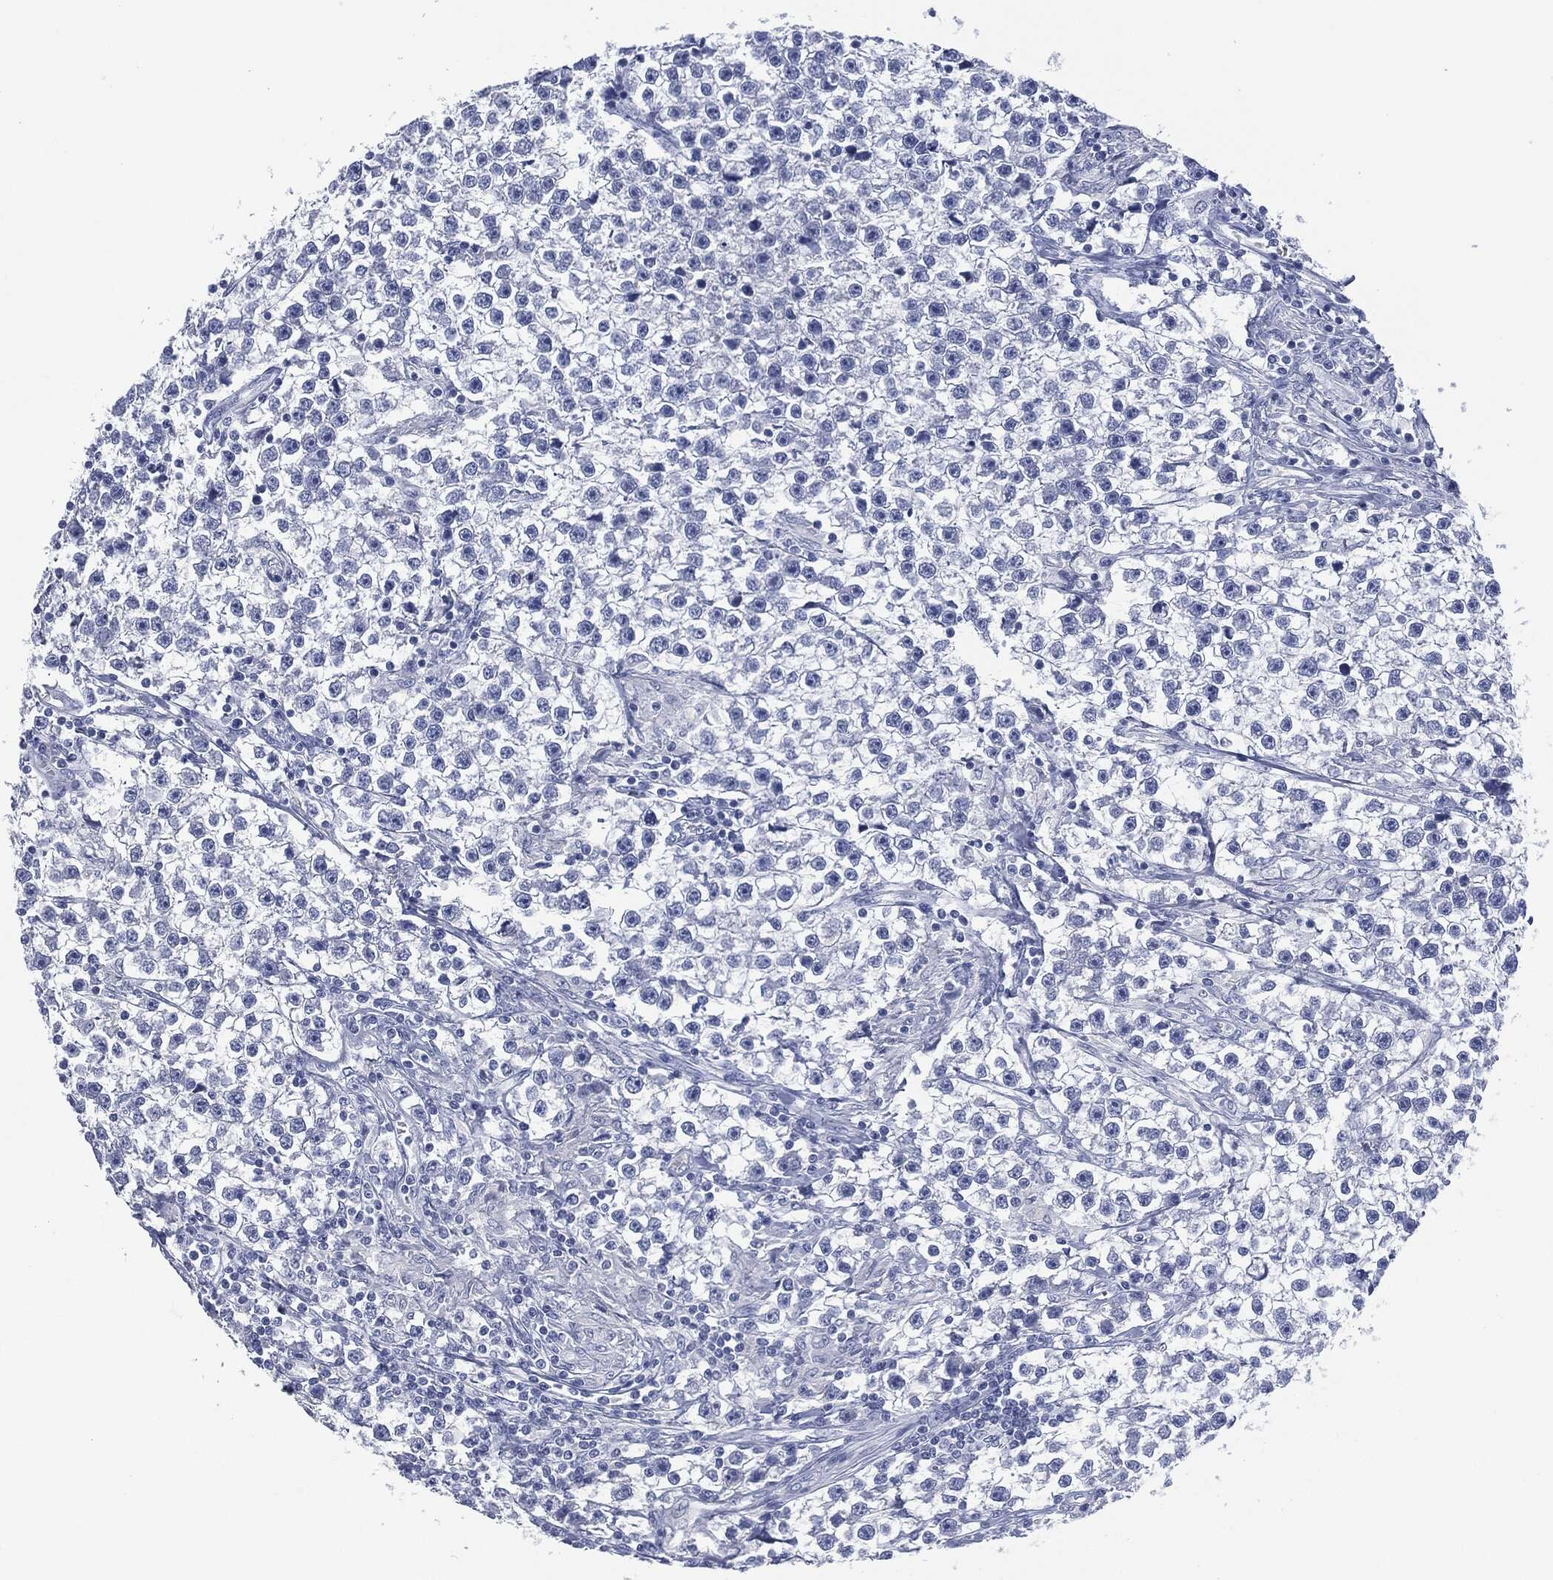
{"staining": {"intensity": "negative", "quantity": "none", "location": "none"}, "tissue": "testis cancer", "cell_type": "Tumor cells", "image_type": "cancer", "snomed": [{"axis": "morphology", "description": "Seminoma, NOS"}, {"axis": "topography", "description": "Testis"}], "caption": "Immunohistochemistry histopathology image of neoplastic tissue: human testis seminoma stained with DAB displays no significant protein expression in tumor cells.", "gene": "MUC16", "patient": {"sex": "male", "age": 59}}